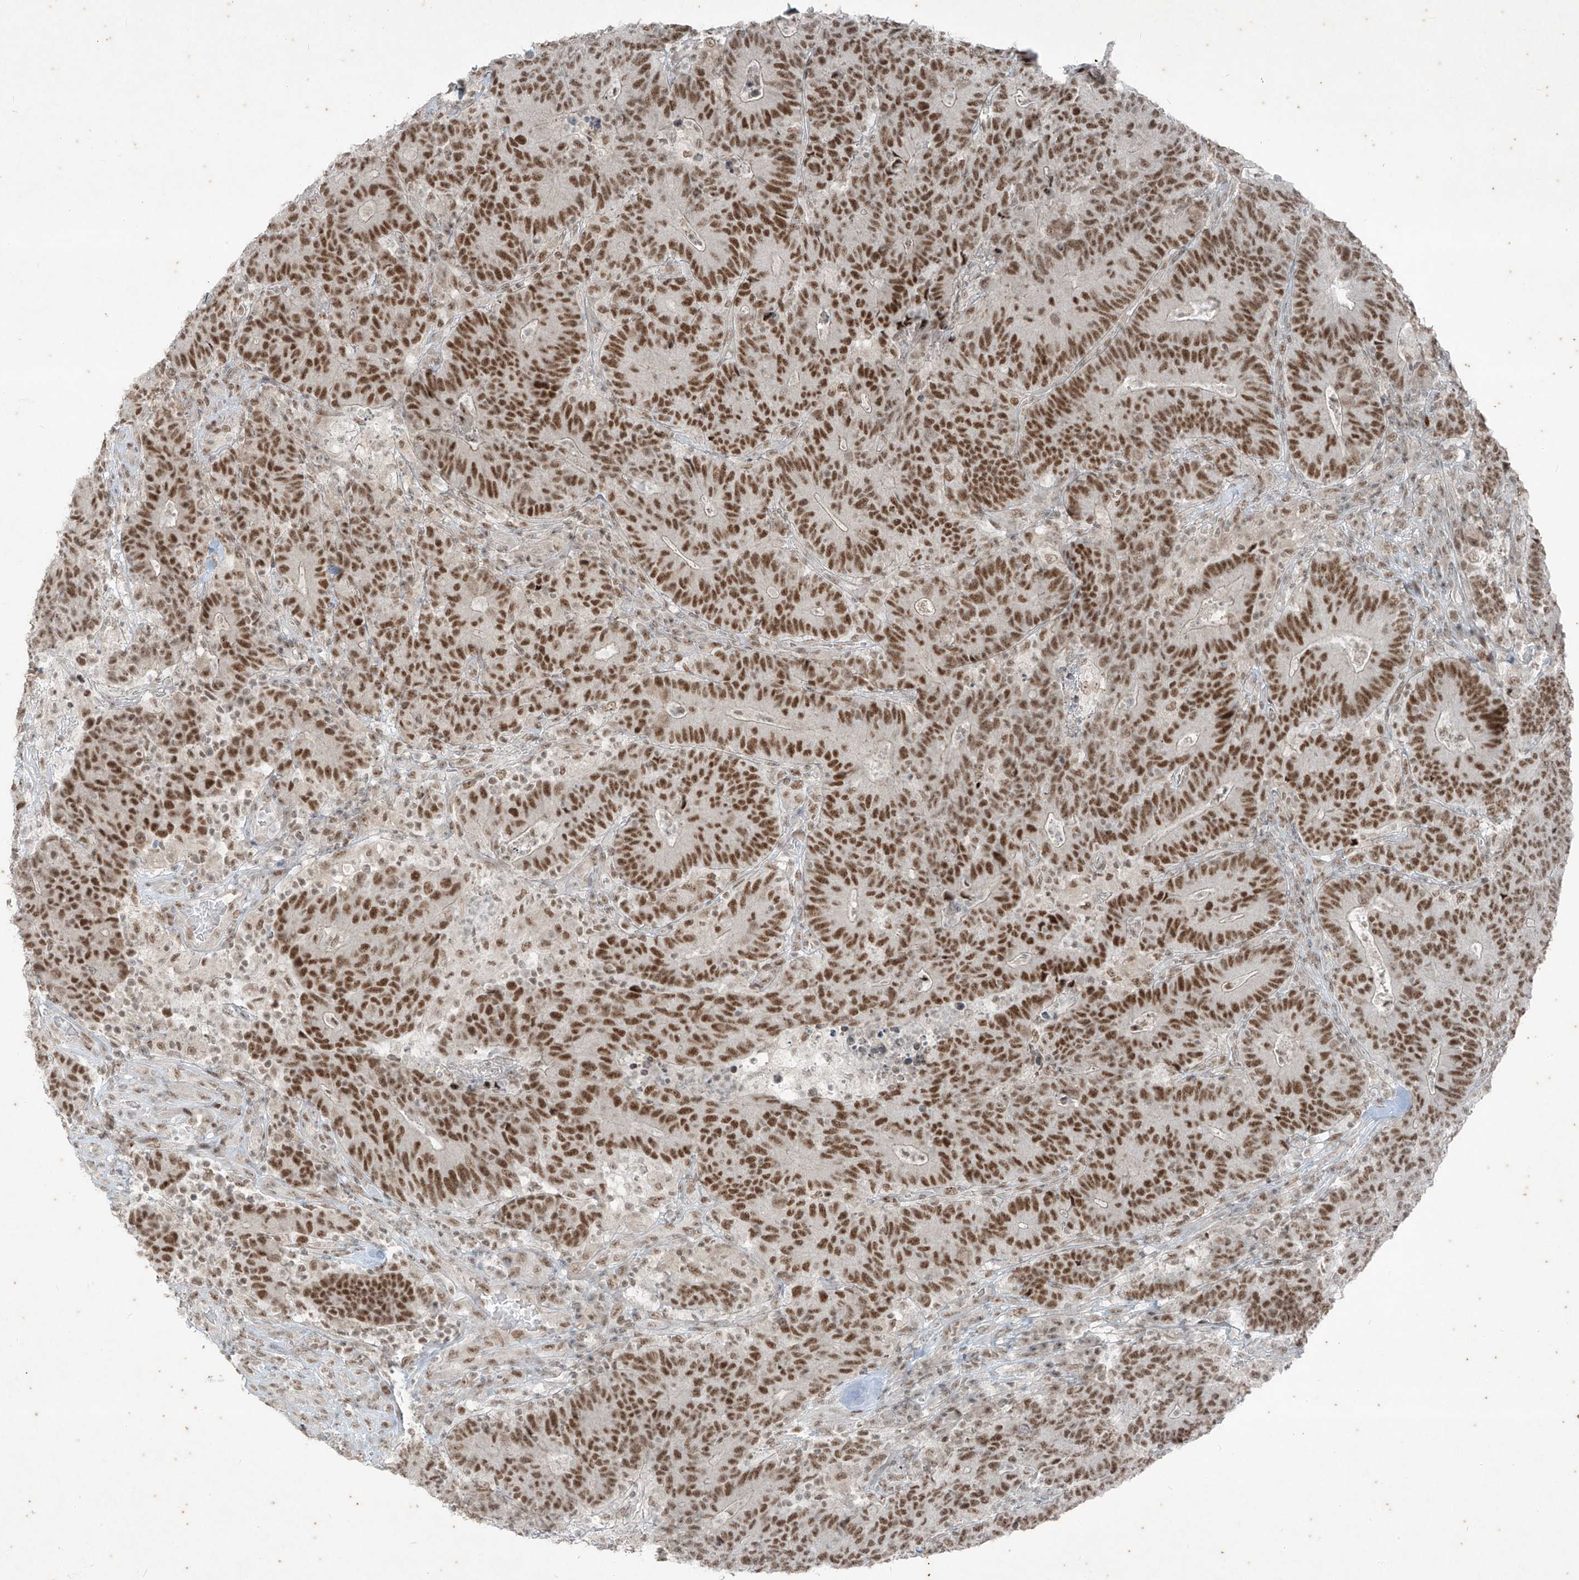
{"staining": {"intensity": "strong", "quantity": ">75%", "location": "nuclear"}, "tissue": "colorectal cancer", "cell_type": "Tumor cells", "image_type": "cancer", "snomed": [{"axis": "morphology", "description": "Normal tissue, NOS"}, {"axis": "morphology", "description": "Adenocarcinoma, NOS"}, {"axis": "topography", "description": "Colon"}], "caption": "Colorectal cancer stained for a protein (brown) displays strong nuclear positive staining in about >75% of tumor cells.", "gene": "ZNF354B", "patient": {"sex": "female", "age": 75}}